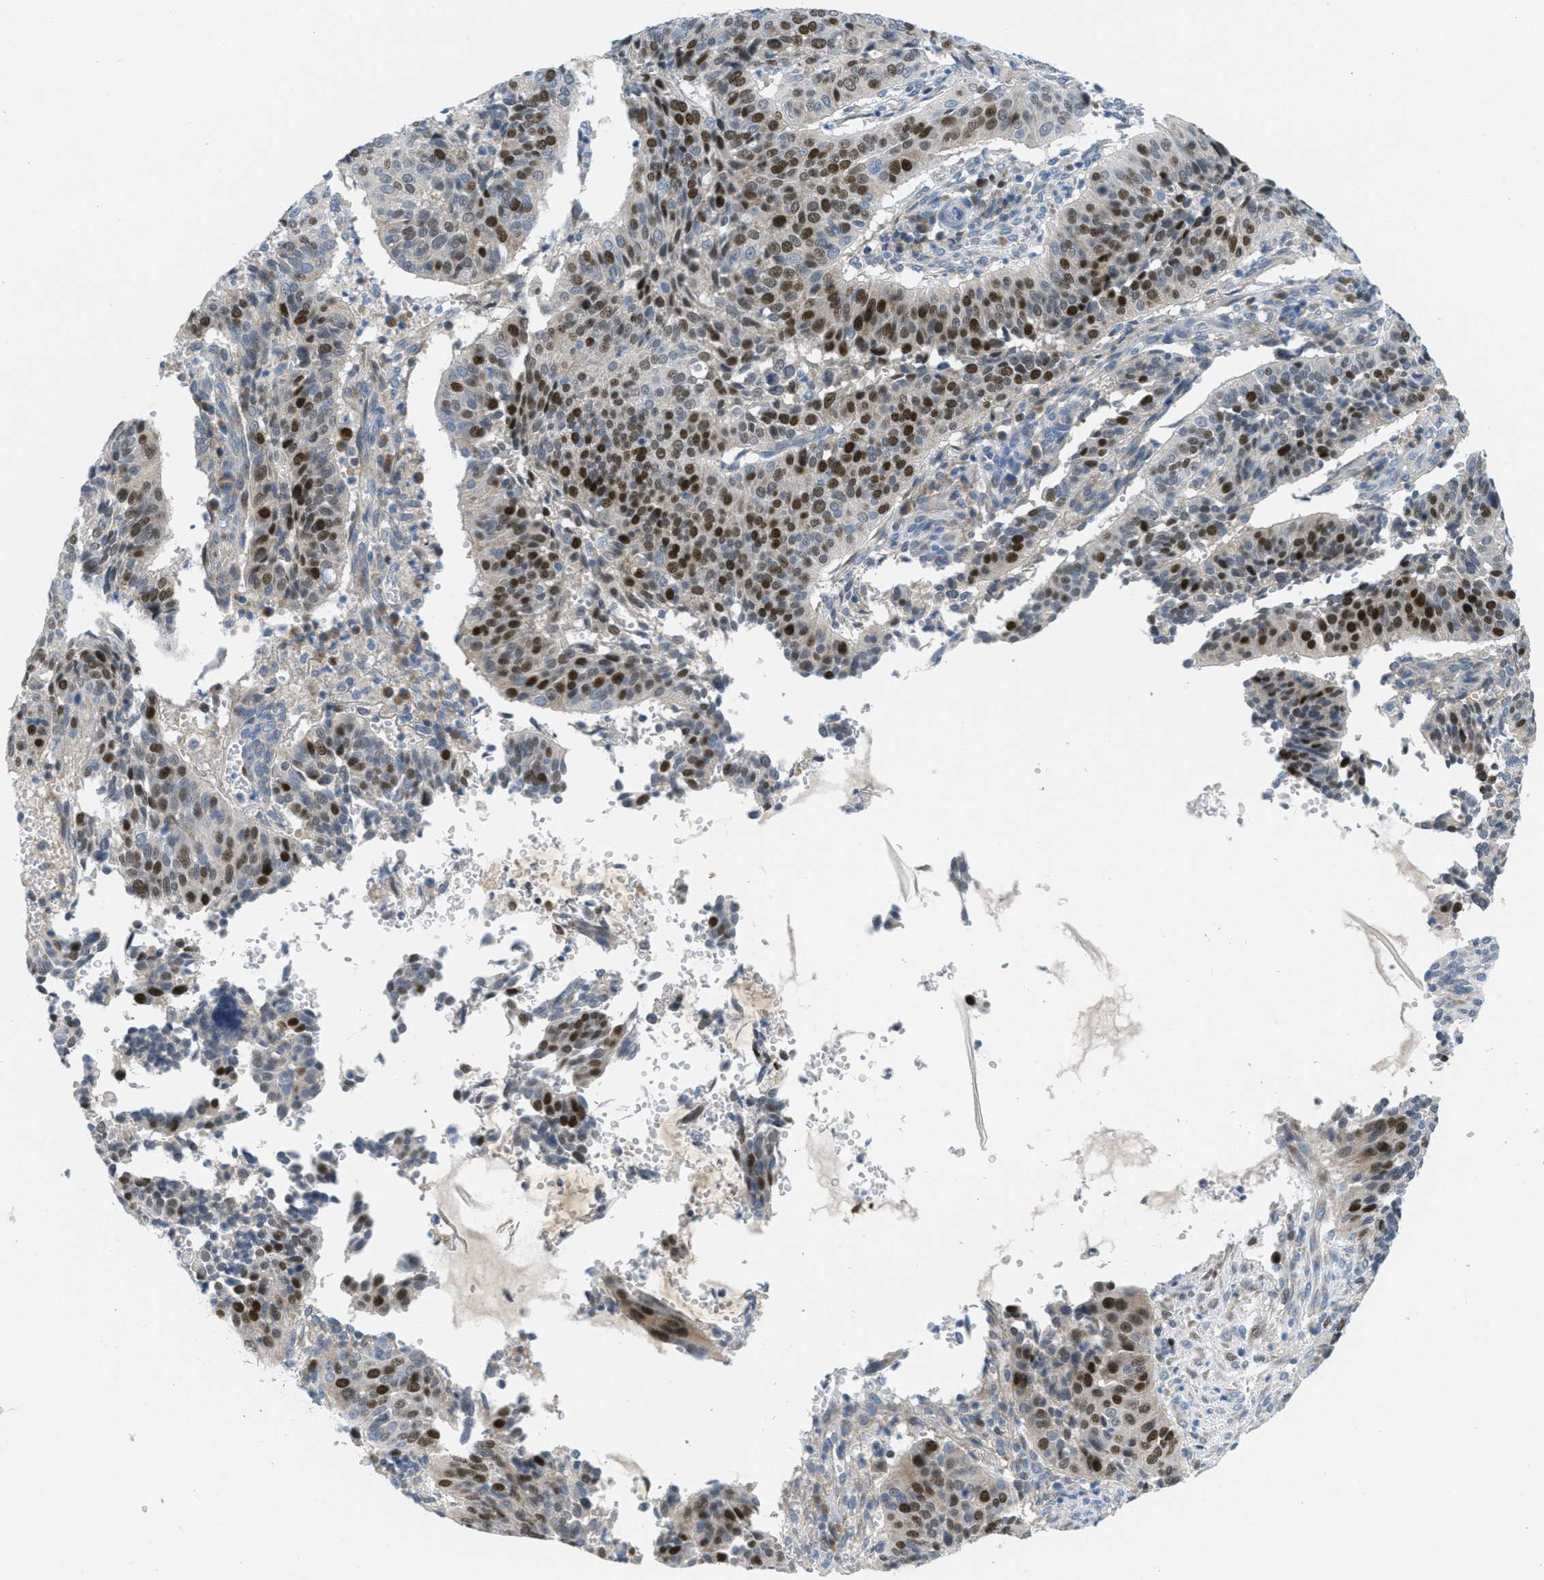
{"staining": {"intensity": "strong", "quantity": ">75%", "location": "nuclear"}, "tissue": "cervical cancer", "cell_type": "Tumor cells", "image_type": "cancer", "snomed": [{"axis": "morphology", "description": "Normal tissue, NOS"}, {"axis": "morphology", "description": "Squamous cell carcinoma, NOS"}, {"axis": "topography", "description": "Cervix"}], "caption": "DAB (3,3'-diaminobenzidine) immunohistochemical staining of human cervical squamous cell carcinoma demonstrates strong nuclear protein expression in about >75% of tumor cells.", "gene": "ORC6", "patient": {"sex": "female", "age": 39}}